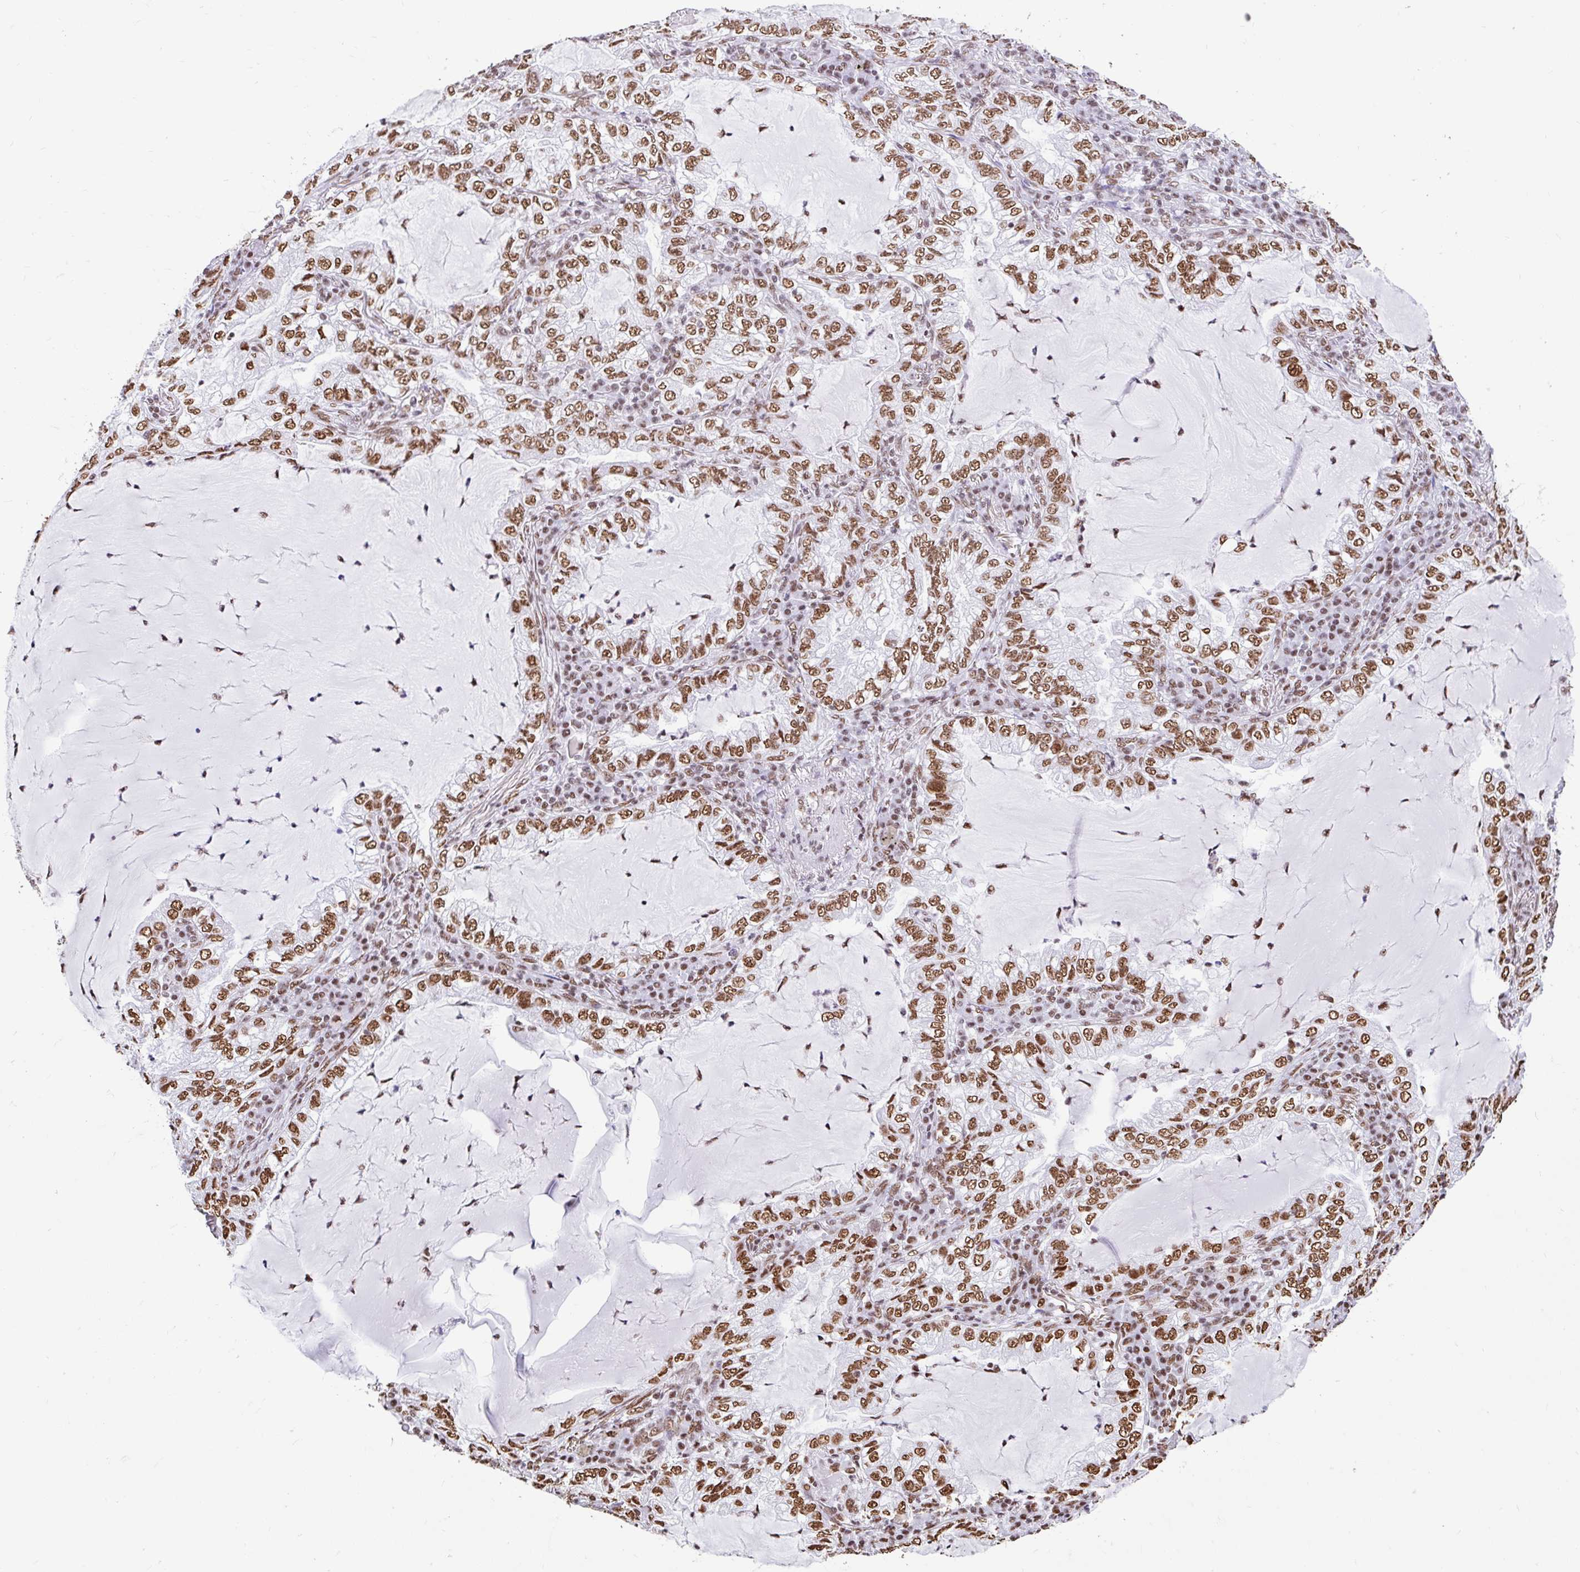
{"staining": {"intensity": "moderate", "quantity": ">75%", "location": "nuclear"}, "tissue": "lung cancer", "cell_type": "Tumor cells", "image_type": "cancer", "snomed": [{"axis": "morphology", "description": "Adenocarcinoma, NOS"}, {"axis": "topography", "description": "Lung"}], "caption": "Lung cancer (adenocarcinoma) stained with a brown dye exhibits moderate nuclear positive expression in approximately >75% of tumor cells.", "gene": "KHDRBS1", "patient": {"sex": "female", "age": 73}}